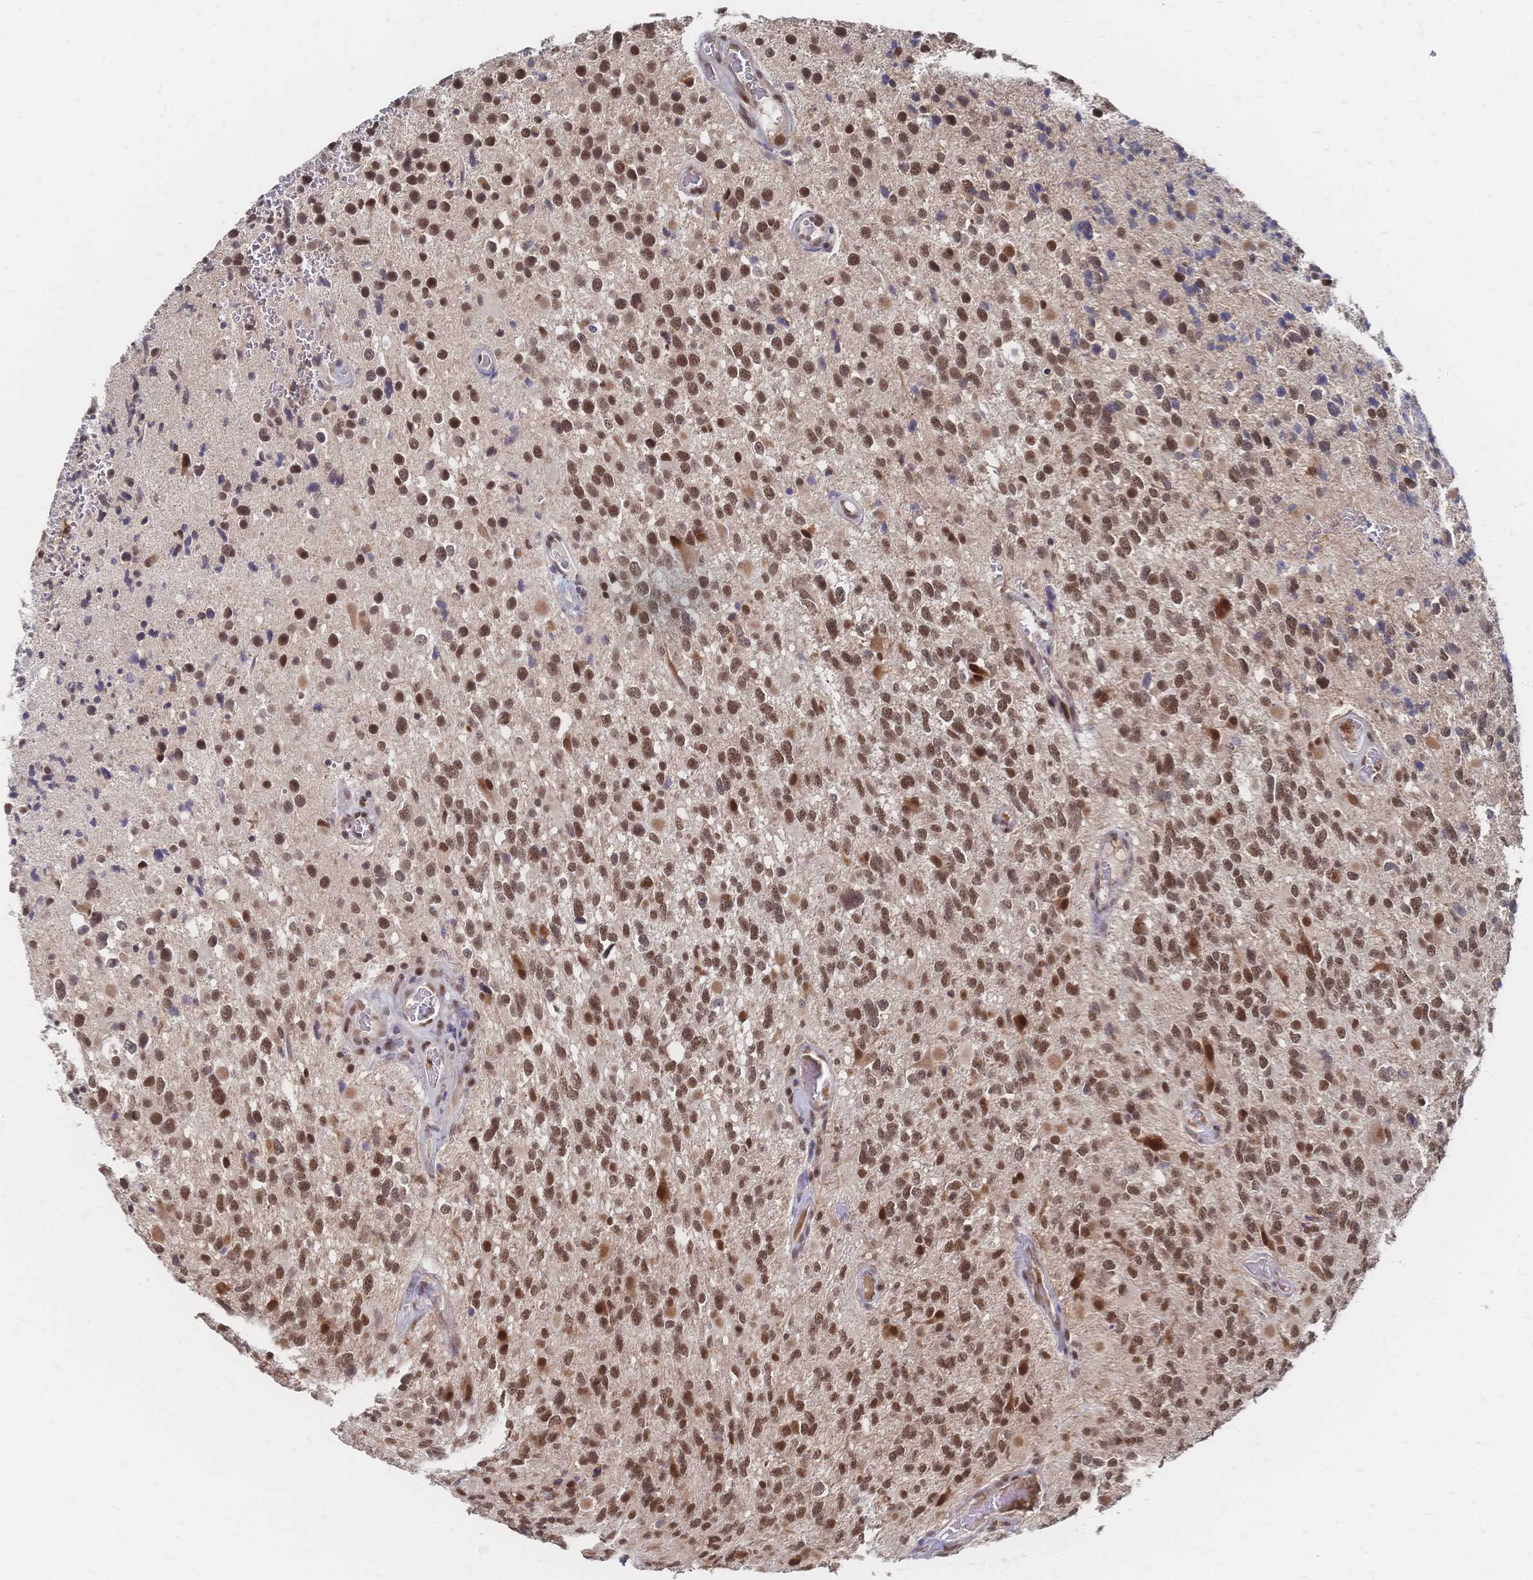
{"staining": {"intensity": "moderate", "quantity": ">75%", "location": "nuclear"}, "tissue": "glioma", "cell_type": "Tumor cells", "image_type": "cancer", "snomed": [{"axis": "morphology", "description": "Glioma, malignant, High grade"}, {"axis": "topography", "description": "Brain"}], "caption": "This photomicrograph reveals IHC staining of human glioma, with medium moderate nuclear positivity in approximately >75% of tumor cells.", "gene": "NELFA", "patient": {"sex": "female", "age": 40}}